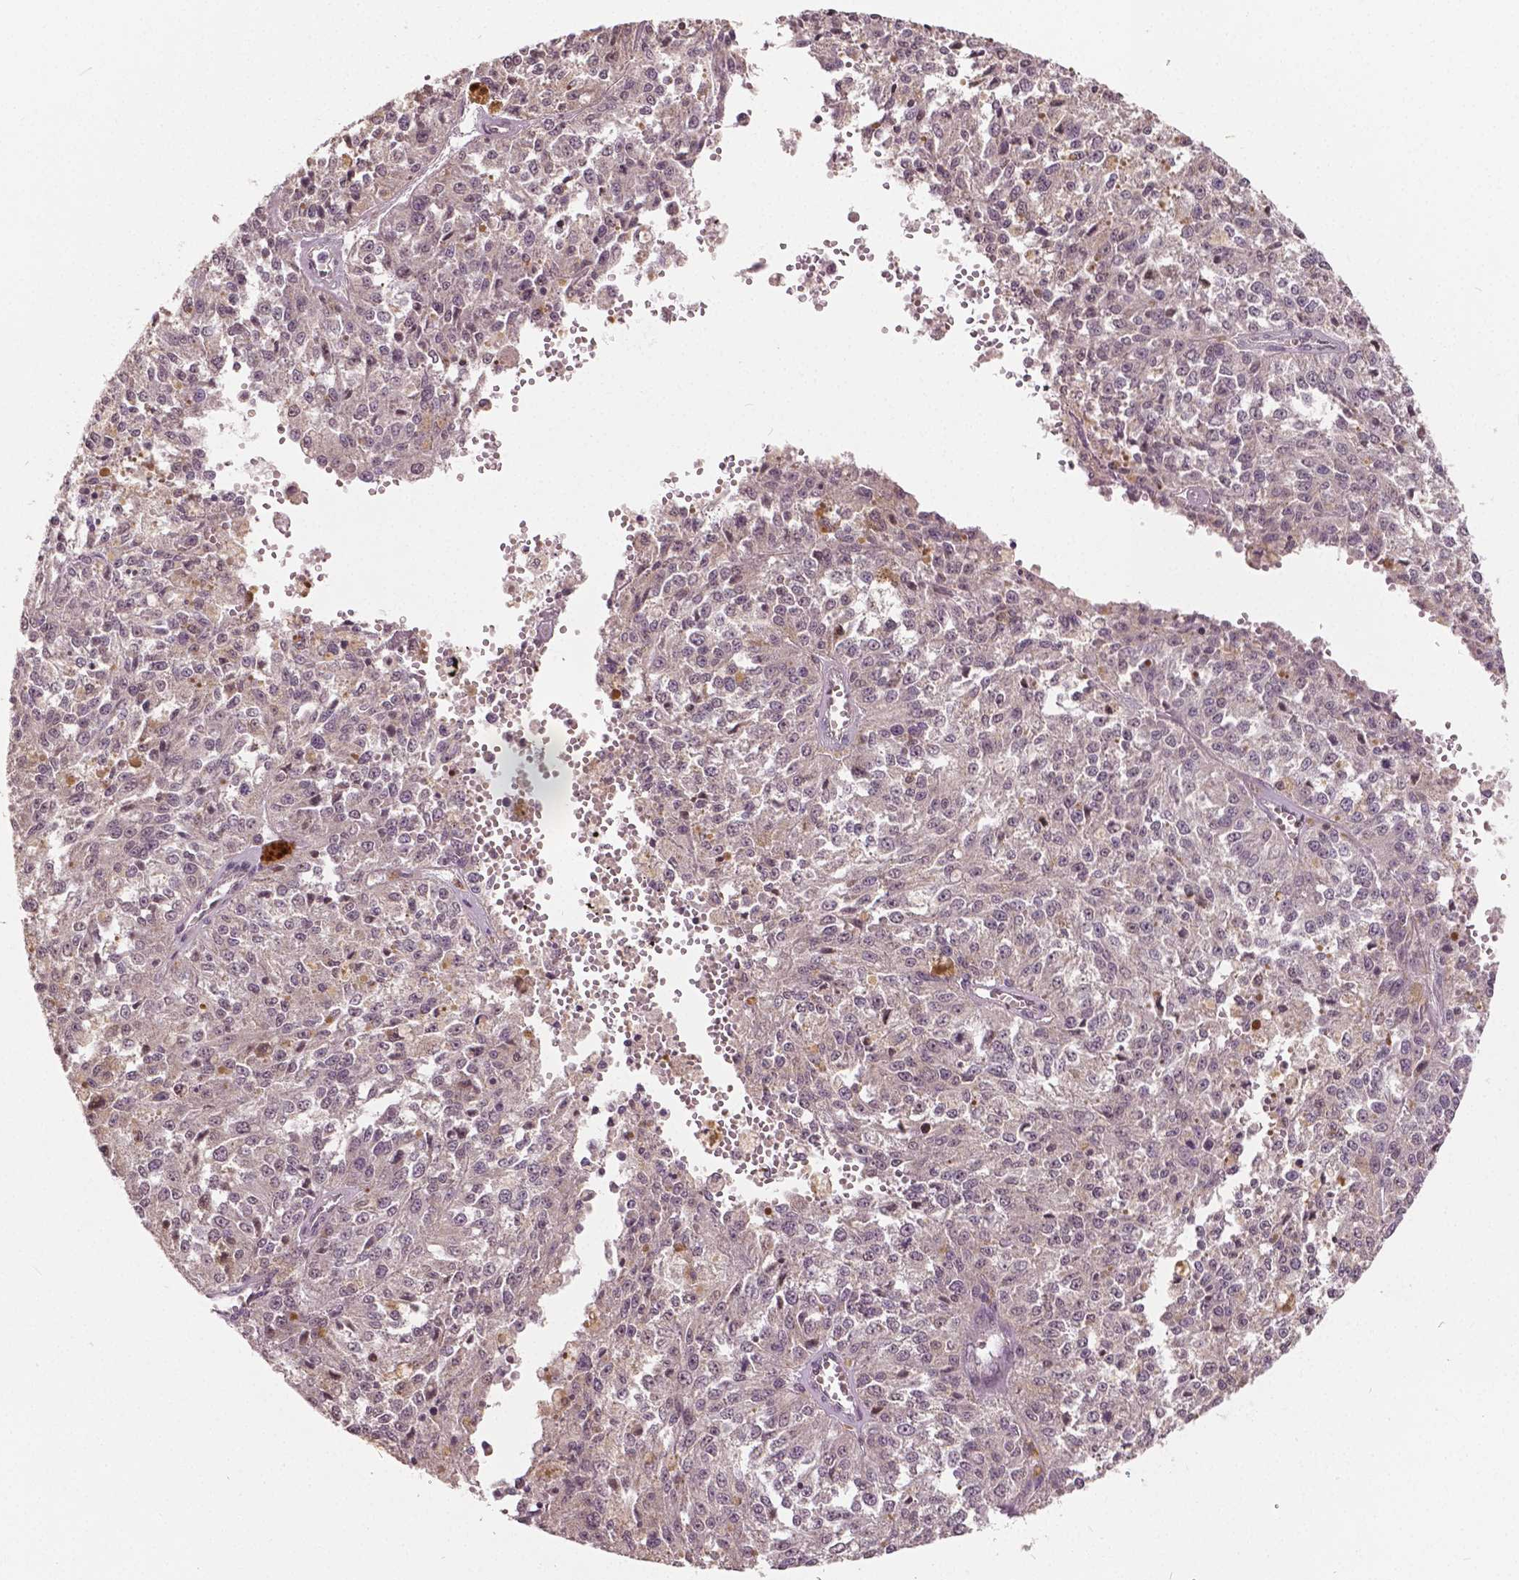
{"staining": {"intensity": "negative", "quantity": "none", "location": "none"}, "tissue": "melanoma", "cell_type": "Tumor cells", "image_type": "cancer", "snomed": [{"axis": "morphology", "description": "Malignant melanoma, Metastatic site"}, {"axis": "topography", "description": "Lymph node"}], "caption": "This is an immunohistochemistry image of human malignant melanoma (metastatic site). There is no staining in tumor cells.", "gene": "HMBOX1", "patient": {"sex": "female", "age": 64}}